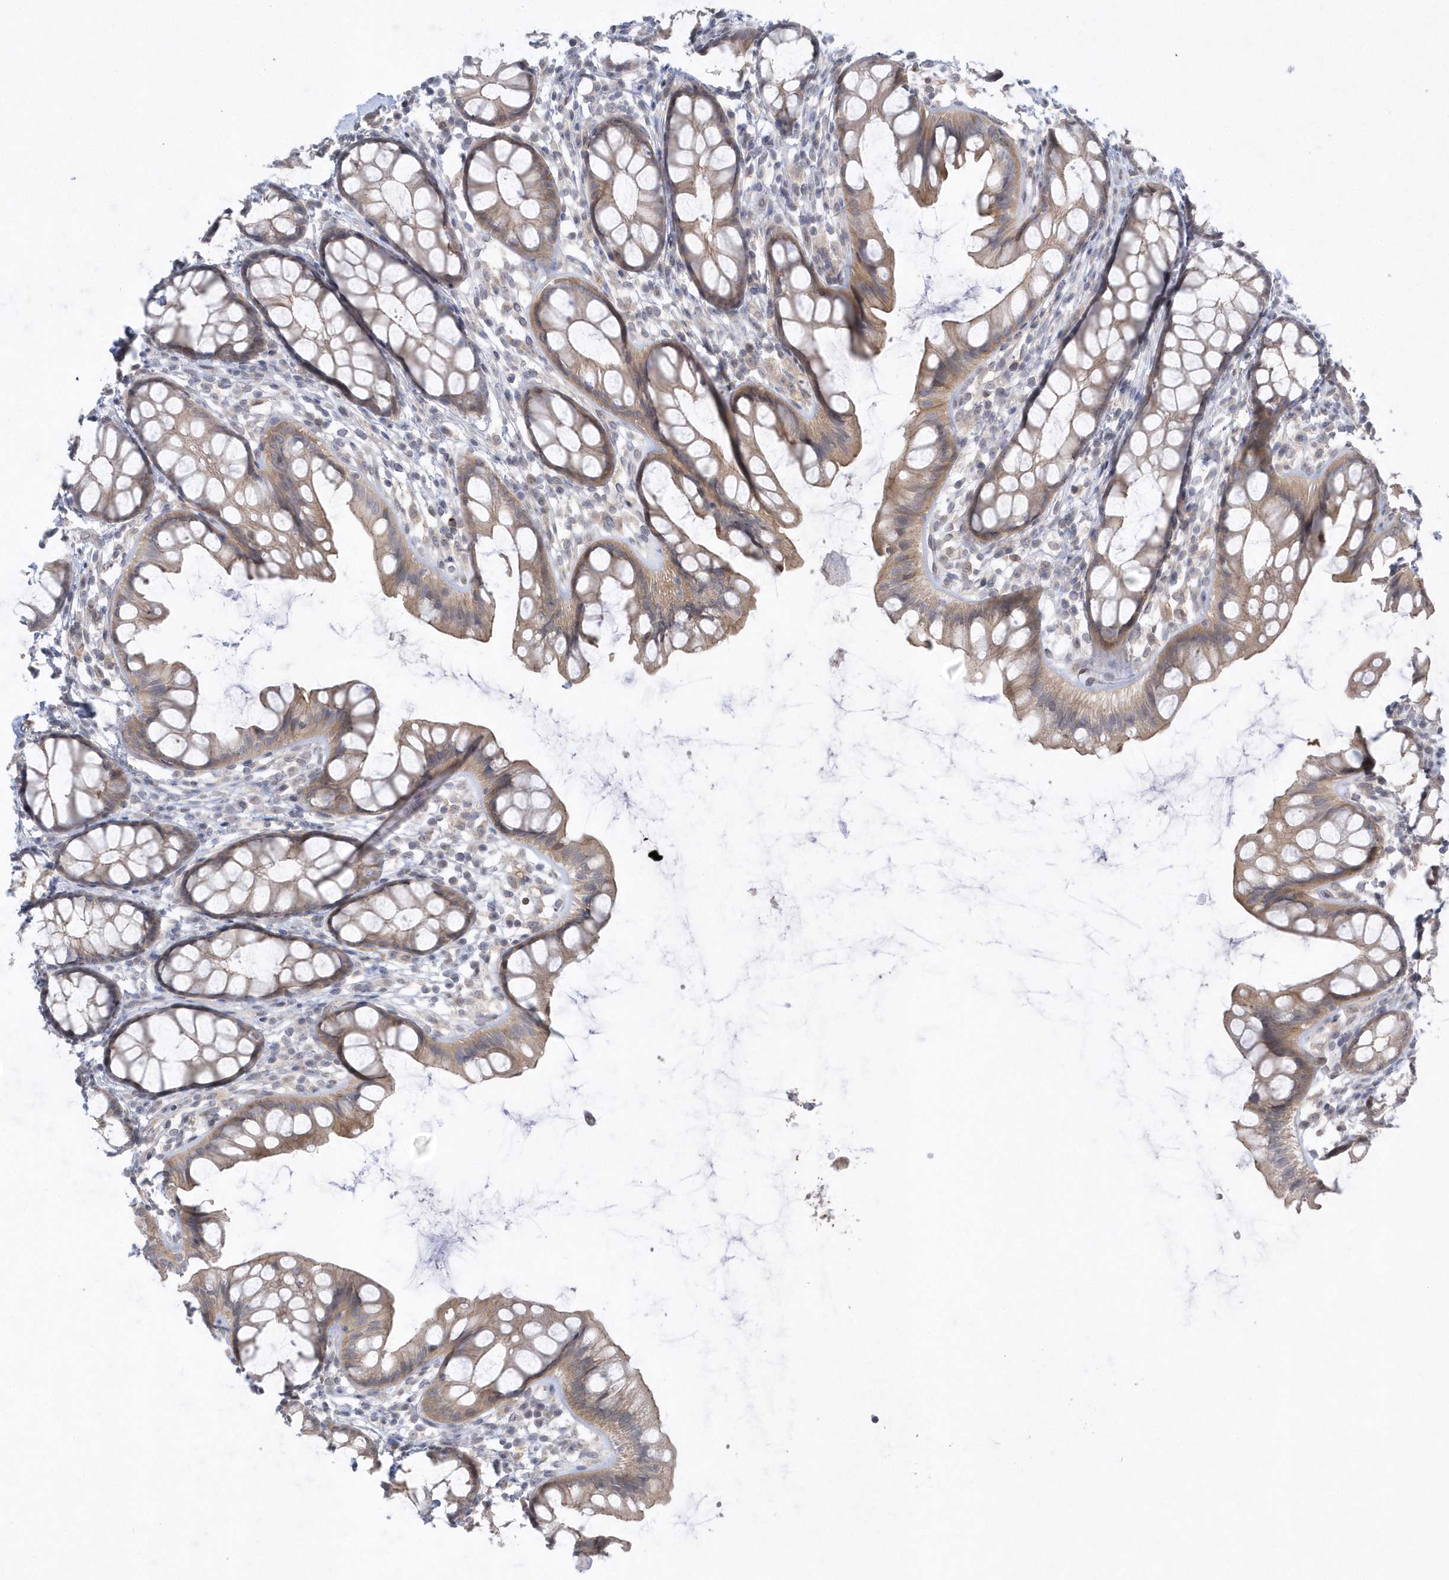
{"staining": {"intensity": "weak", "quantity": ">75%", "location": "cytoplasmic/membranous"}, "tissue": "rectum", "cell_type": "Glandular cells", "image_type": "normal", "snomed": [{"axis": "morphology", "description": "Normal tissue, NOS"}, {"axis": "topography", "description": "Rectum"}], "caption": "DAB immunohistochemical staining of unremarkable rectum displays weak cytoplasmic/membranous protein positivity in about >75% of glandular cells.", "gene": "ZC3H12D", "patient": {"sex": "female", "age": 65}}